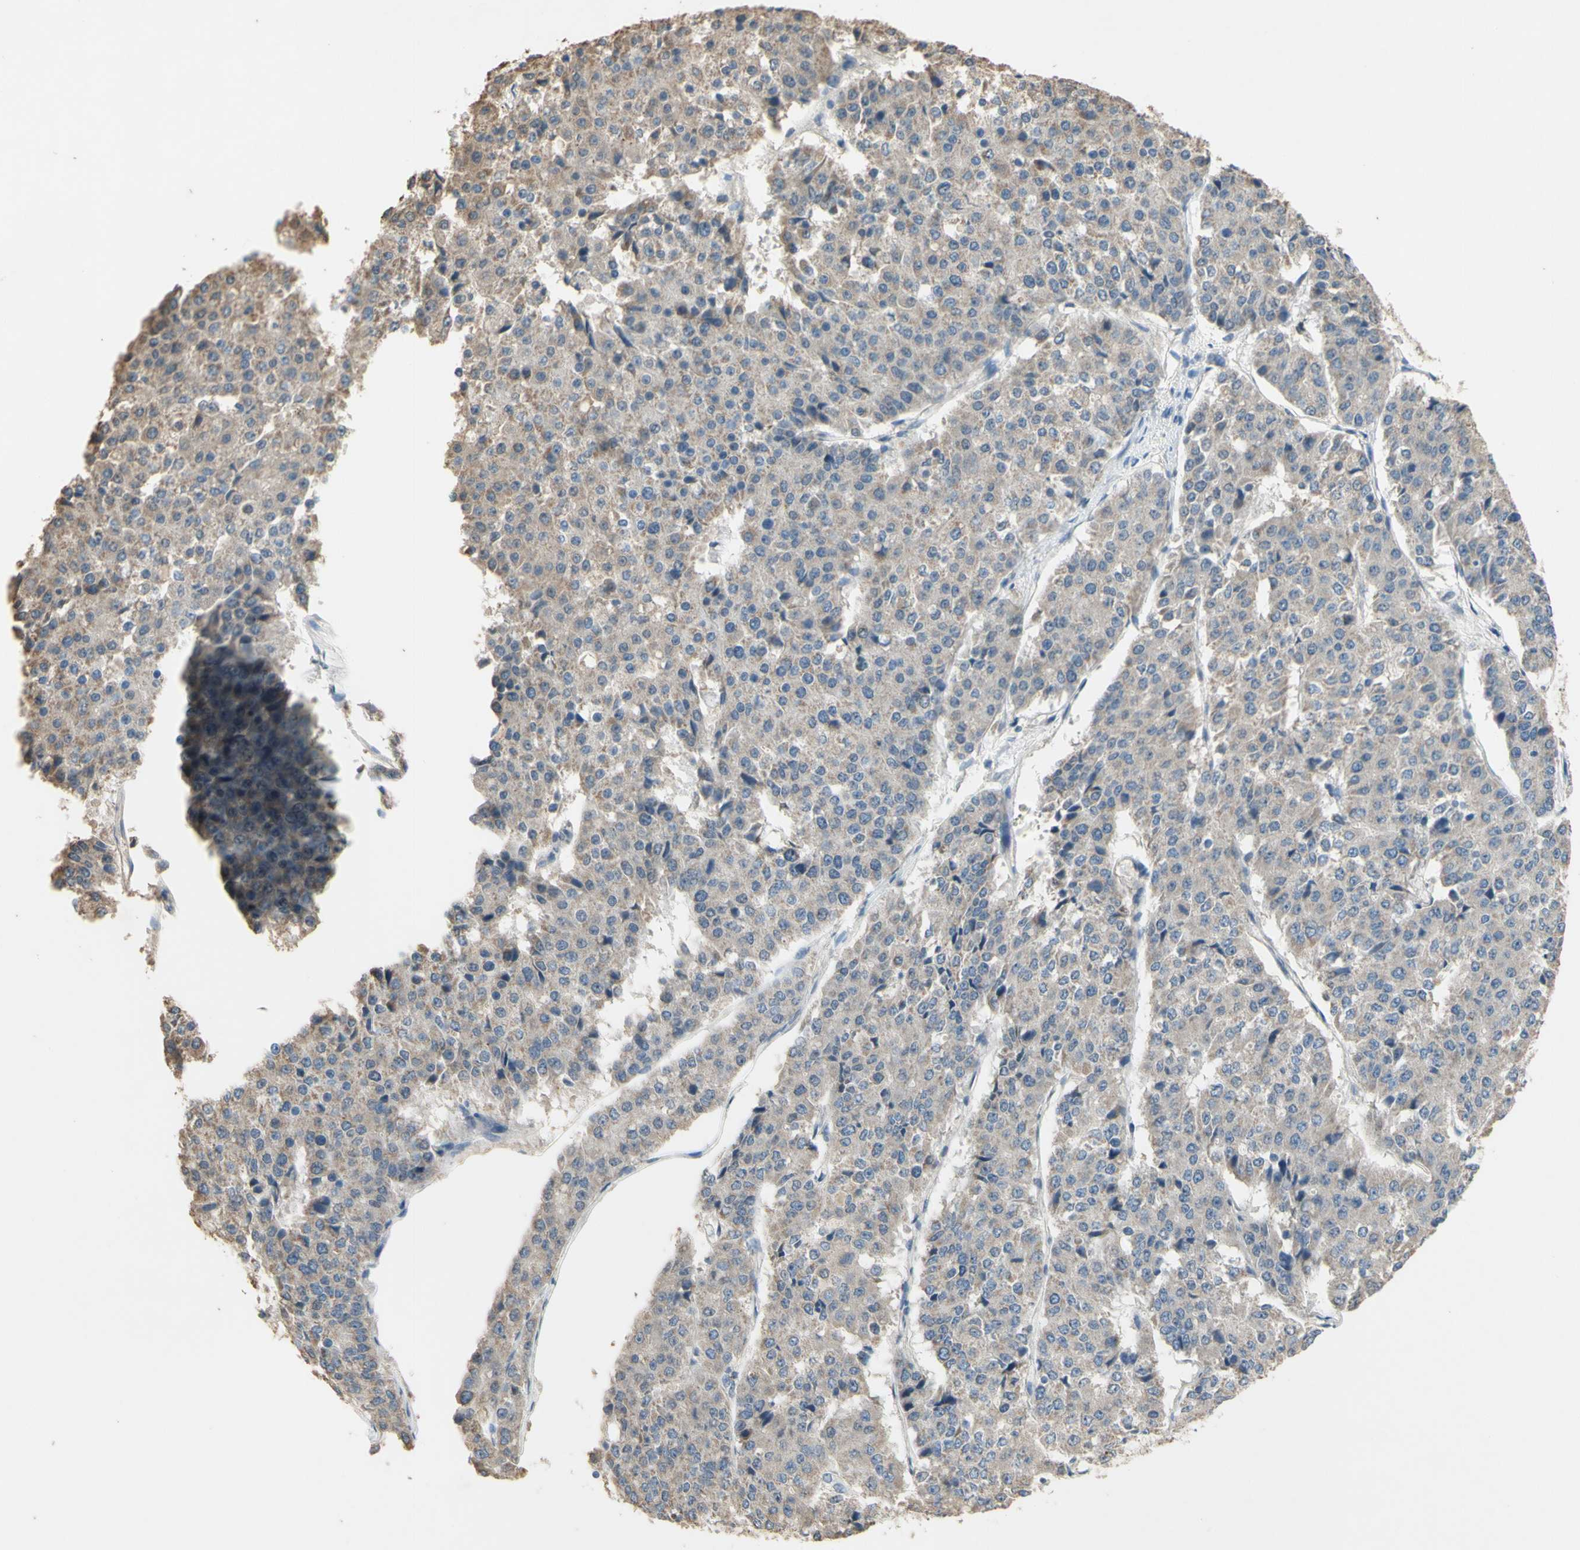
{"staining": {"intensity": "weak", "quantity": "<25%", "location": "cytoplasmic/membranous"}, "tissue": "pancreatic cancer", "cell_type": "Tumor cells", "image_type": "cancer", "snomed": [{"axis": "morphology", "description": "Adenocarcinoma, NOS"}, {"axis": "topography", "description": "Pancreas"}], "caption": "Pancreatic adenocarcinoma stained for a protein using IHC reveals no expression tumor cells.", "gene": "PTGIS", "patient": {"sex": "male", "age": 50}}